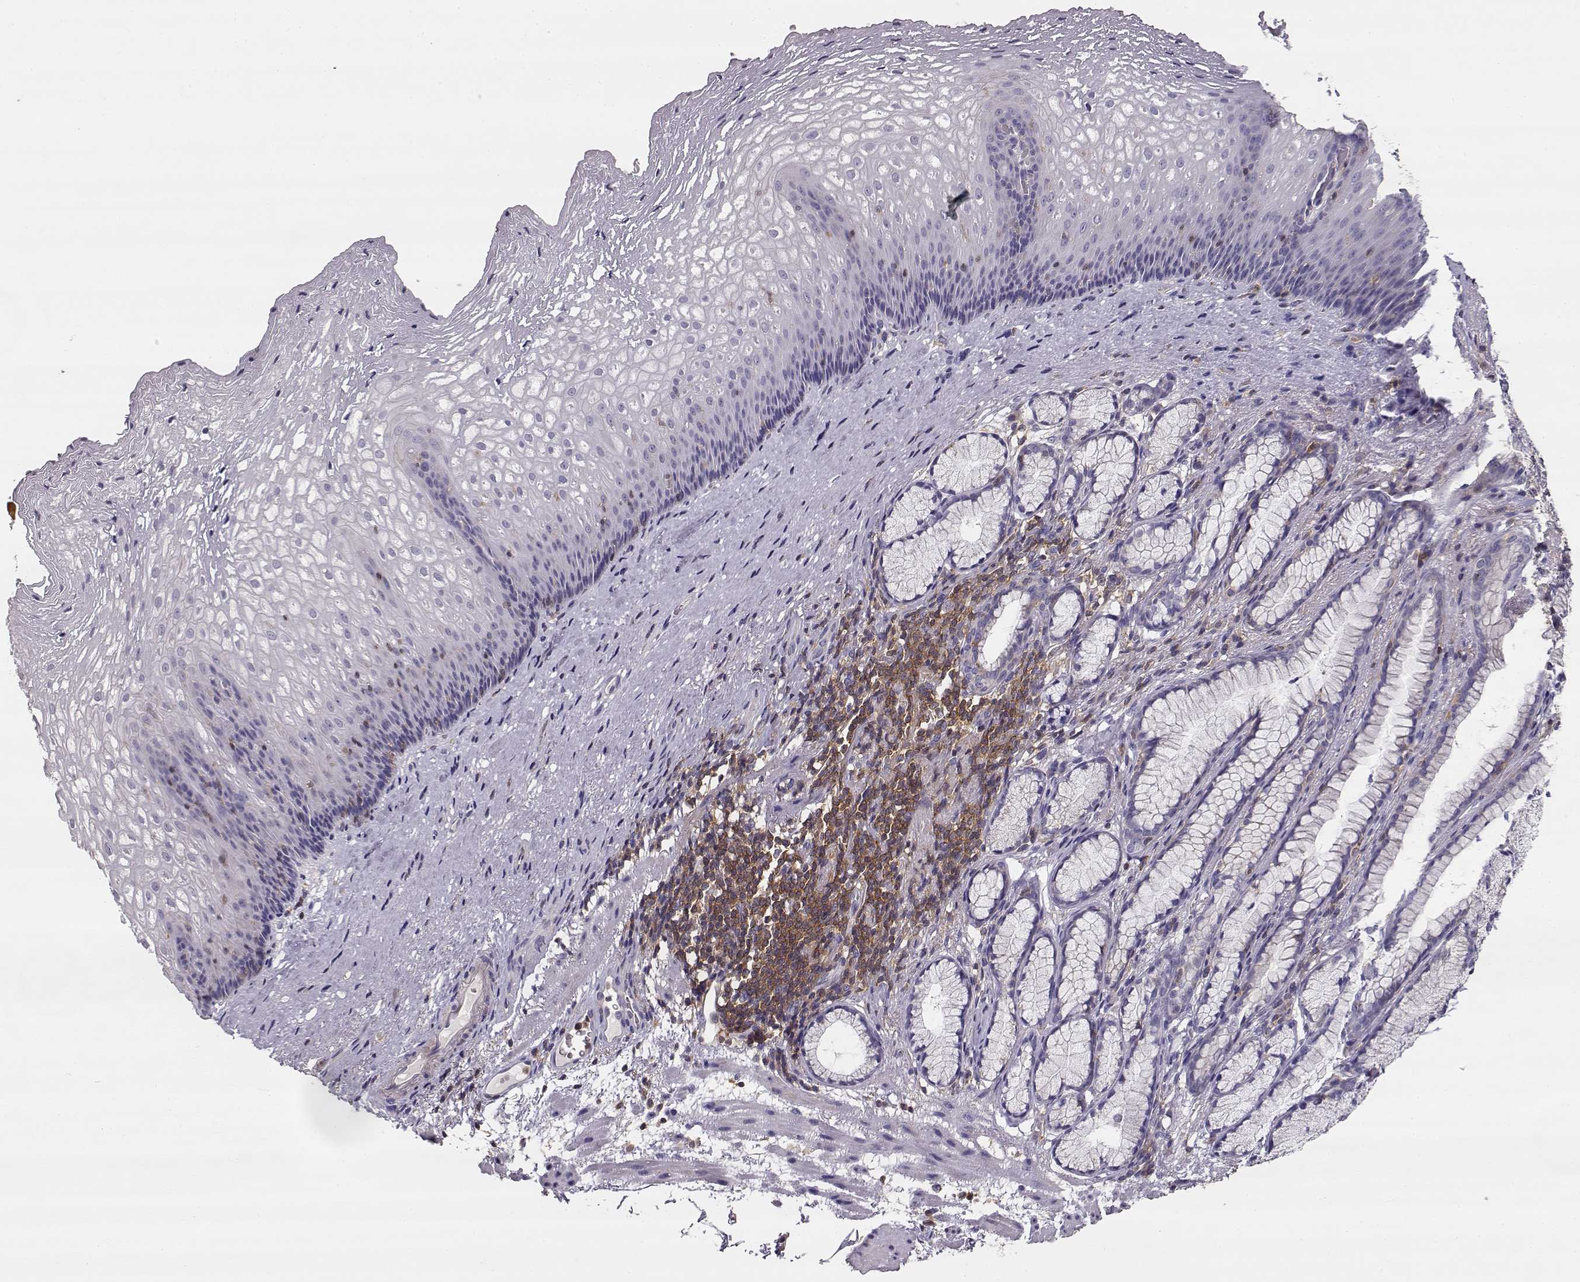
{"staining": {"intensity": "negative", "quantity": "none", "location": "none"}, "tissue": "esophagus", "cell_type": "Squamous epithelial cells", "image_type": "normal", "snomed": [{"axis": "morphology", "description": "Normal tissue, NOS"}, {"axis": "topography", "description": "Esophagus"}], "caption": "Immunohistochemistry (IHC) image of benign esophagus stained for a protein (brown), which reveals no positivity in squamous epithelial cells.", "gene": "VAV1", "patient": {"sex": "male", "age": 76}}